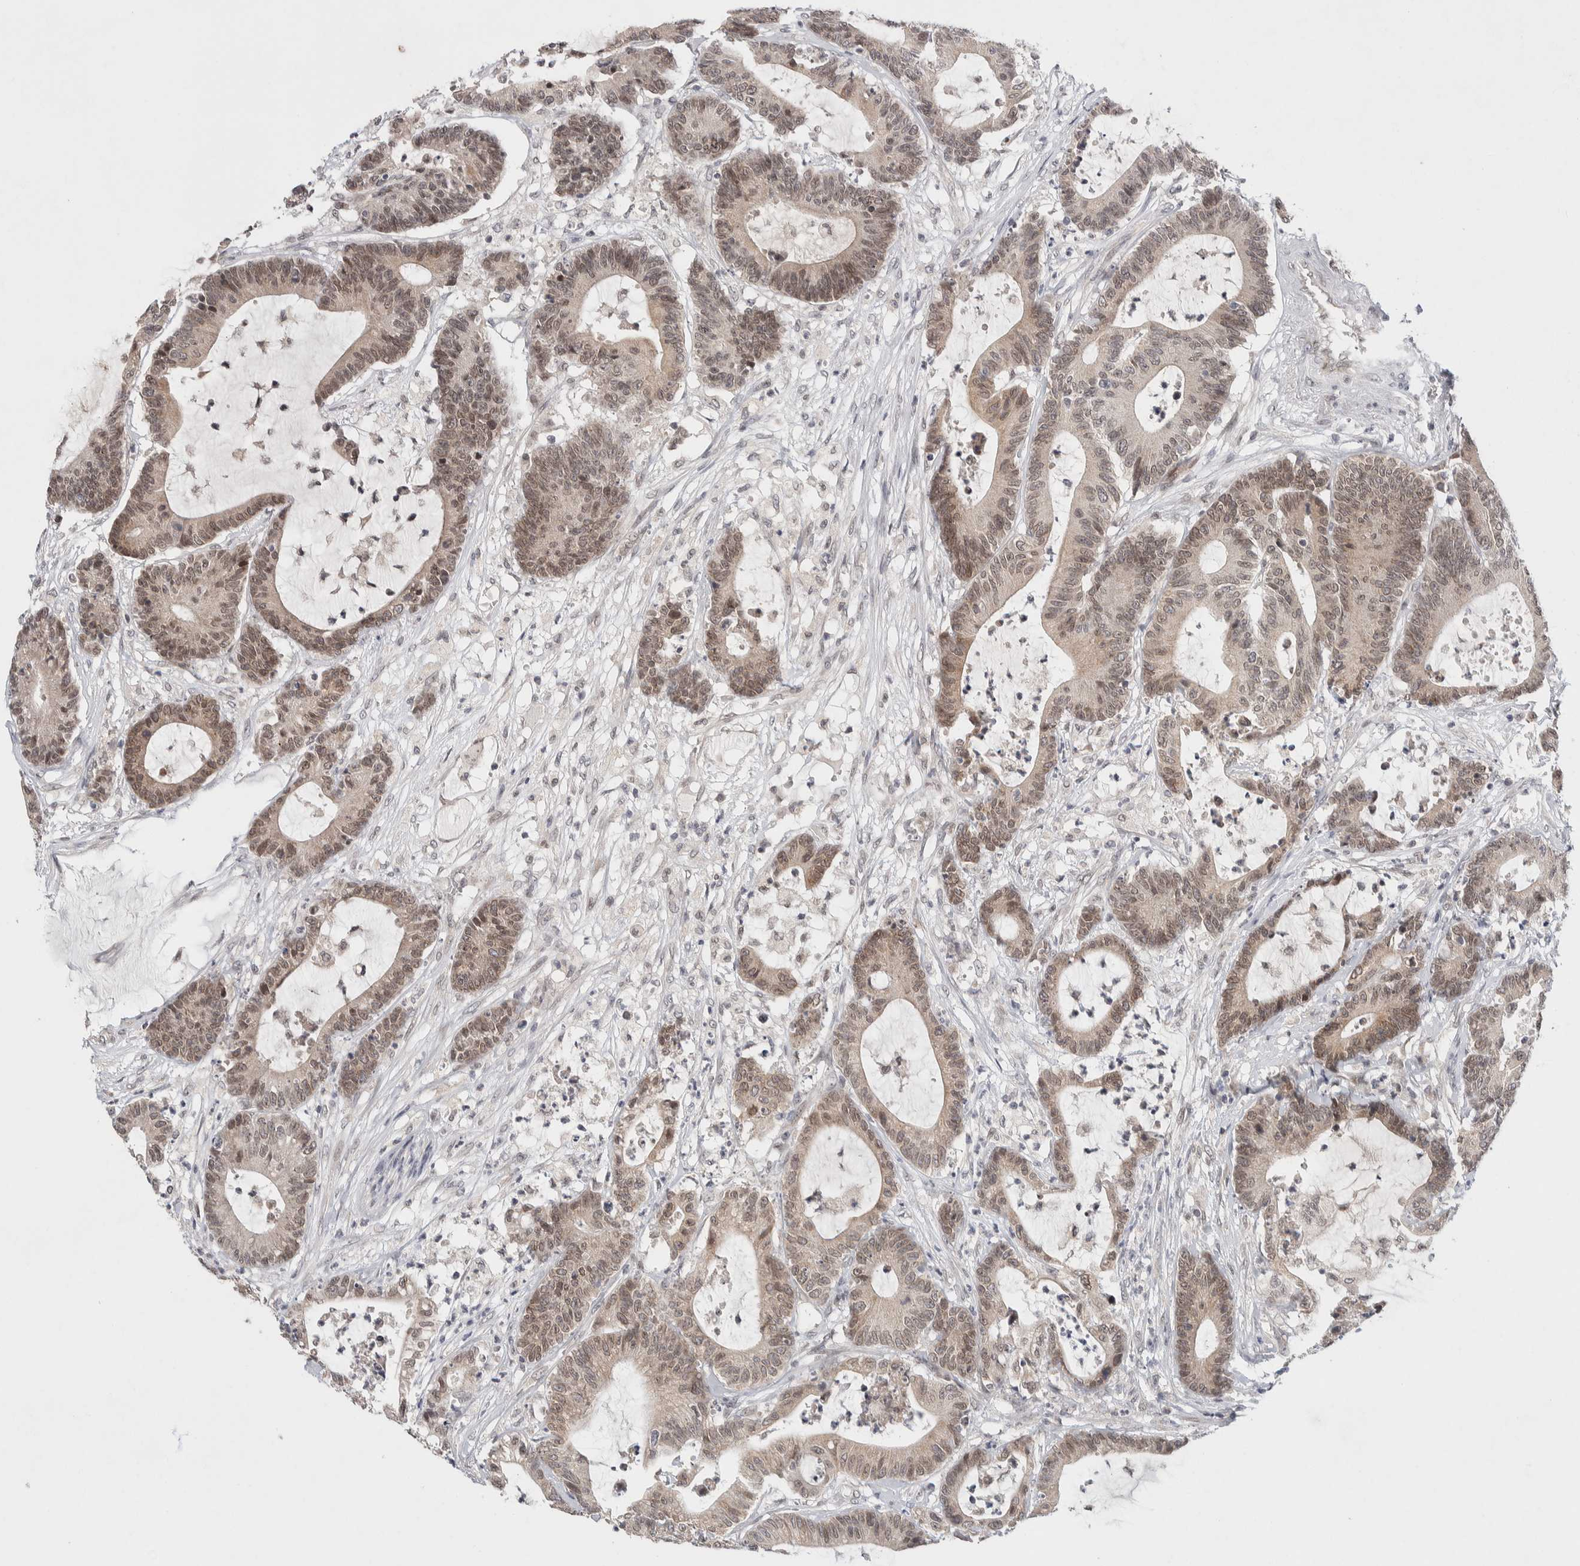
{"staining": {"intensity": "weak", "quantity": ">75%", "location": "cytoplasmic/membranous,nuclear"}, "tissue": "colorectal cancer", "cell_type": "Tumor cells", "image_type": "cancer", "snomed": [{"axis": "morphology", "description": "Adenocarcinoma, NOS"}, {"axis": "topography", "description": "Colon"}], "caption": "Weak cytoplasmic/membranous and nuclear protein expression is identified in approximately >75% of tumor cells in adenocarcinoma (colorectal). The staining was performed using DAB (3,3'-diaminobenzidine) to visualize the protein expression in brown, while the nuclei were stained in blue with hematoxylin (Magnification: 20x).", "gene": "CRAT", "patient": {"sex": "female", "age": 84}}